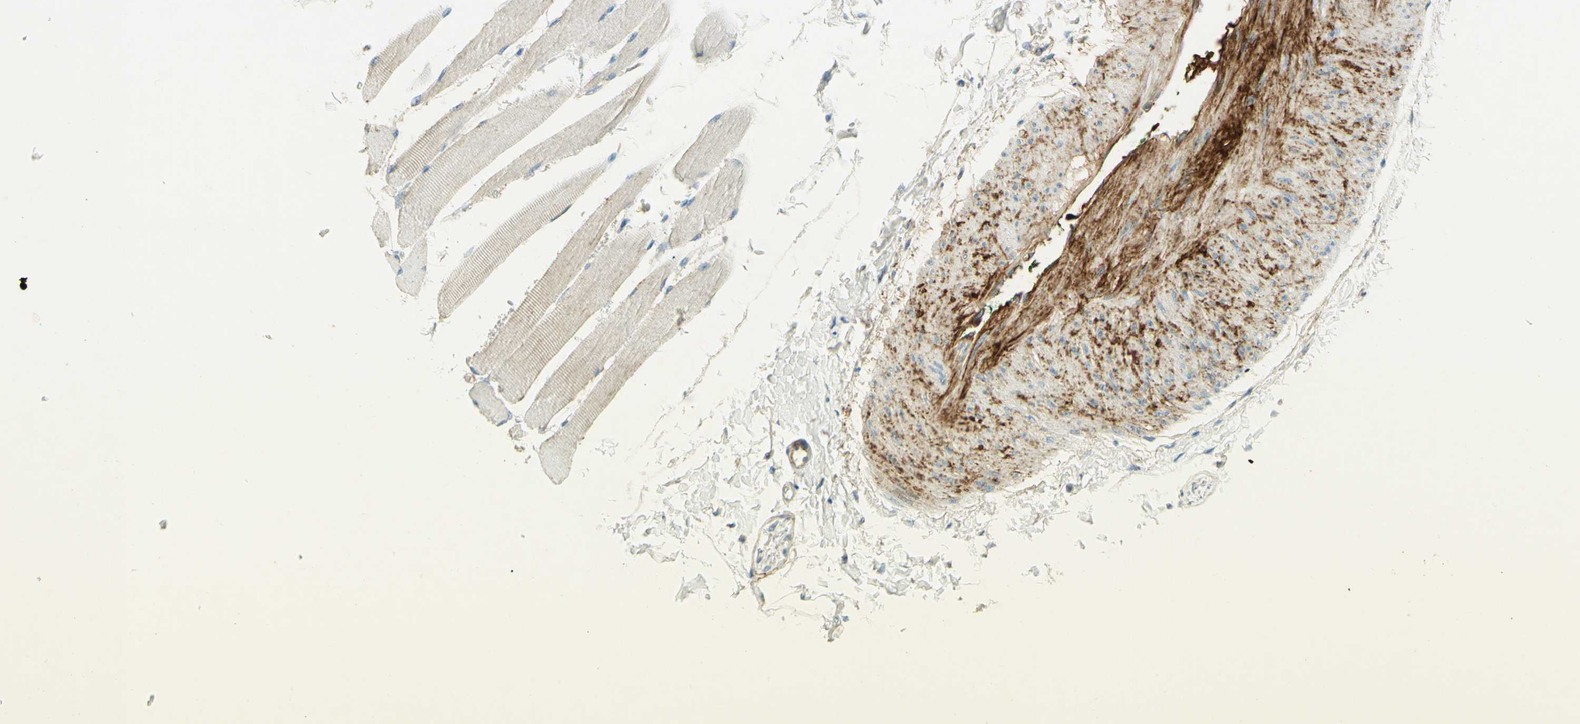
{"staining": {"intensity": "weak", "quantity": ">75%", "location": "cytoplasmic/membranous"}, "tissue": "skeletal muscle", "cell_type": "Myocytes", "image_type": "normal", "snomed": [{"axis": "morphology", "description": "Normal tissue, NOS"}, {"axis": "topography", "description": "Skeletal muscle"}, {"axis": "topography", "description": "Oral tissue"}, {"axis": "topography", "description": "Peripheral nerve tissue"}], "caption": "A brown stain shows weak cytoplasmic/membranous positivity of a protein in myocytes of benign human skeletal muscle. The protein is shown in brown color, while the nuclei are stained blue.", "gene": "TNN", "patient": {"sex": "female", "age": 84}}